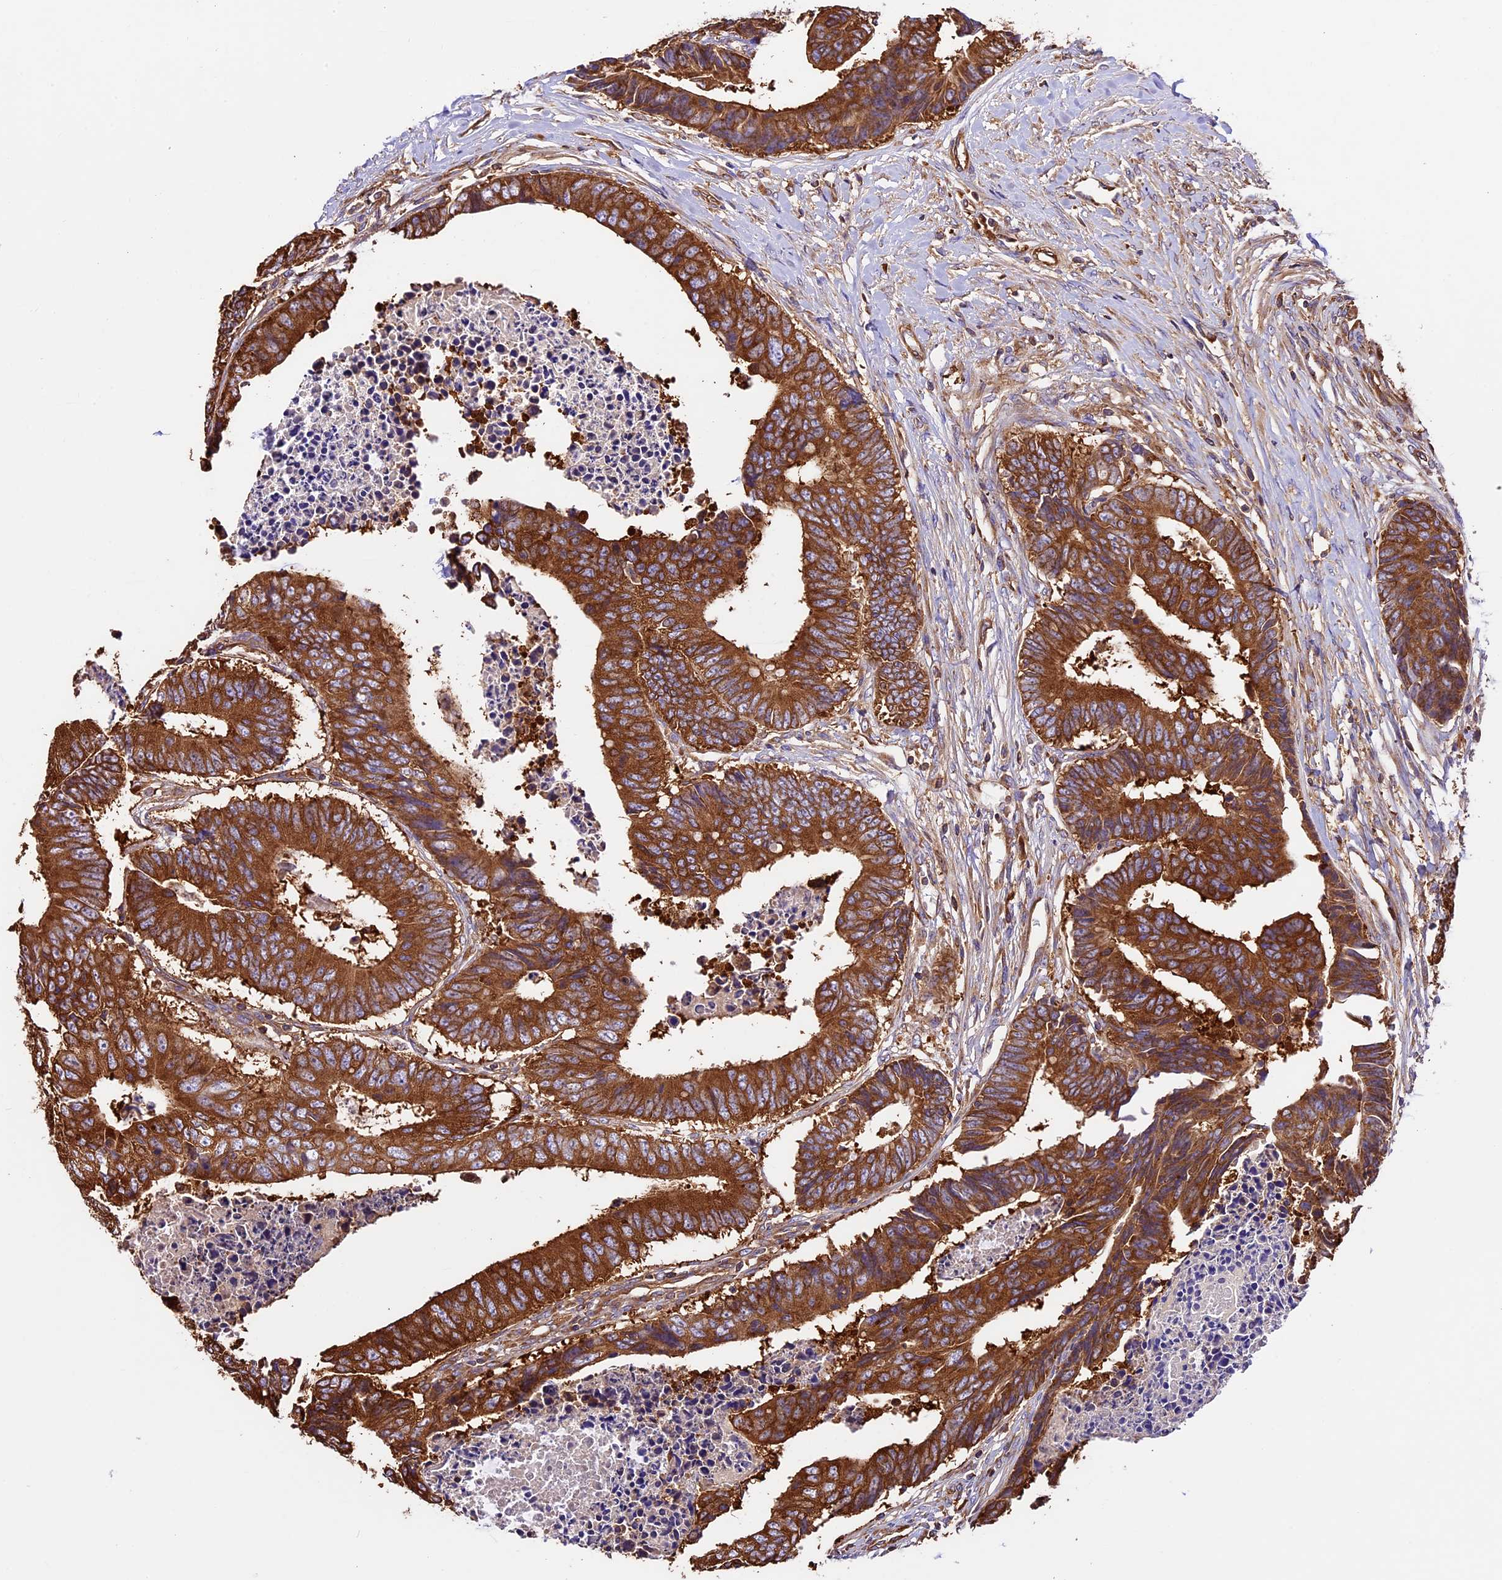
{"staining": {"intensity": "strong", "quantity": ">75%", "location": "cytoplasmic/membranous"}, "tissue": "colorectal cancer", "cell_type": "Tumor cells", "image_type": "cancer", "snomed": [{"axis": "morphology", "description": "Adenocarcinoma, NOS"}, {"axis": "topography", "description": "Rectum"}], "caption": "High-magnification brightfield microscopy of colorectal cancer stained with DAB (brown) and counterstained with hematoxylin (blue). tumor cells exhibit strong cytoplasmic/membranous positivity is present in approximately>75% of cells.", "gene": "KARS1", "patient": {"sex": "male", "age": 84}}